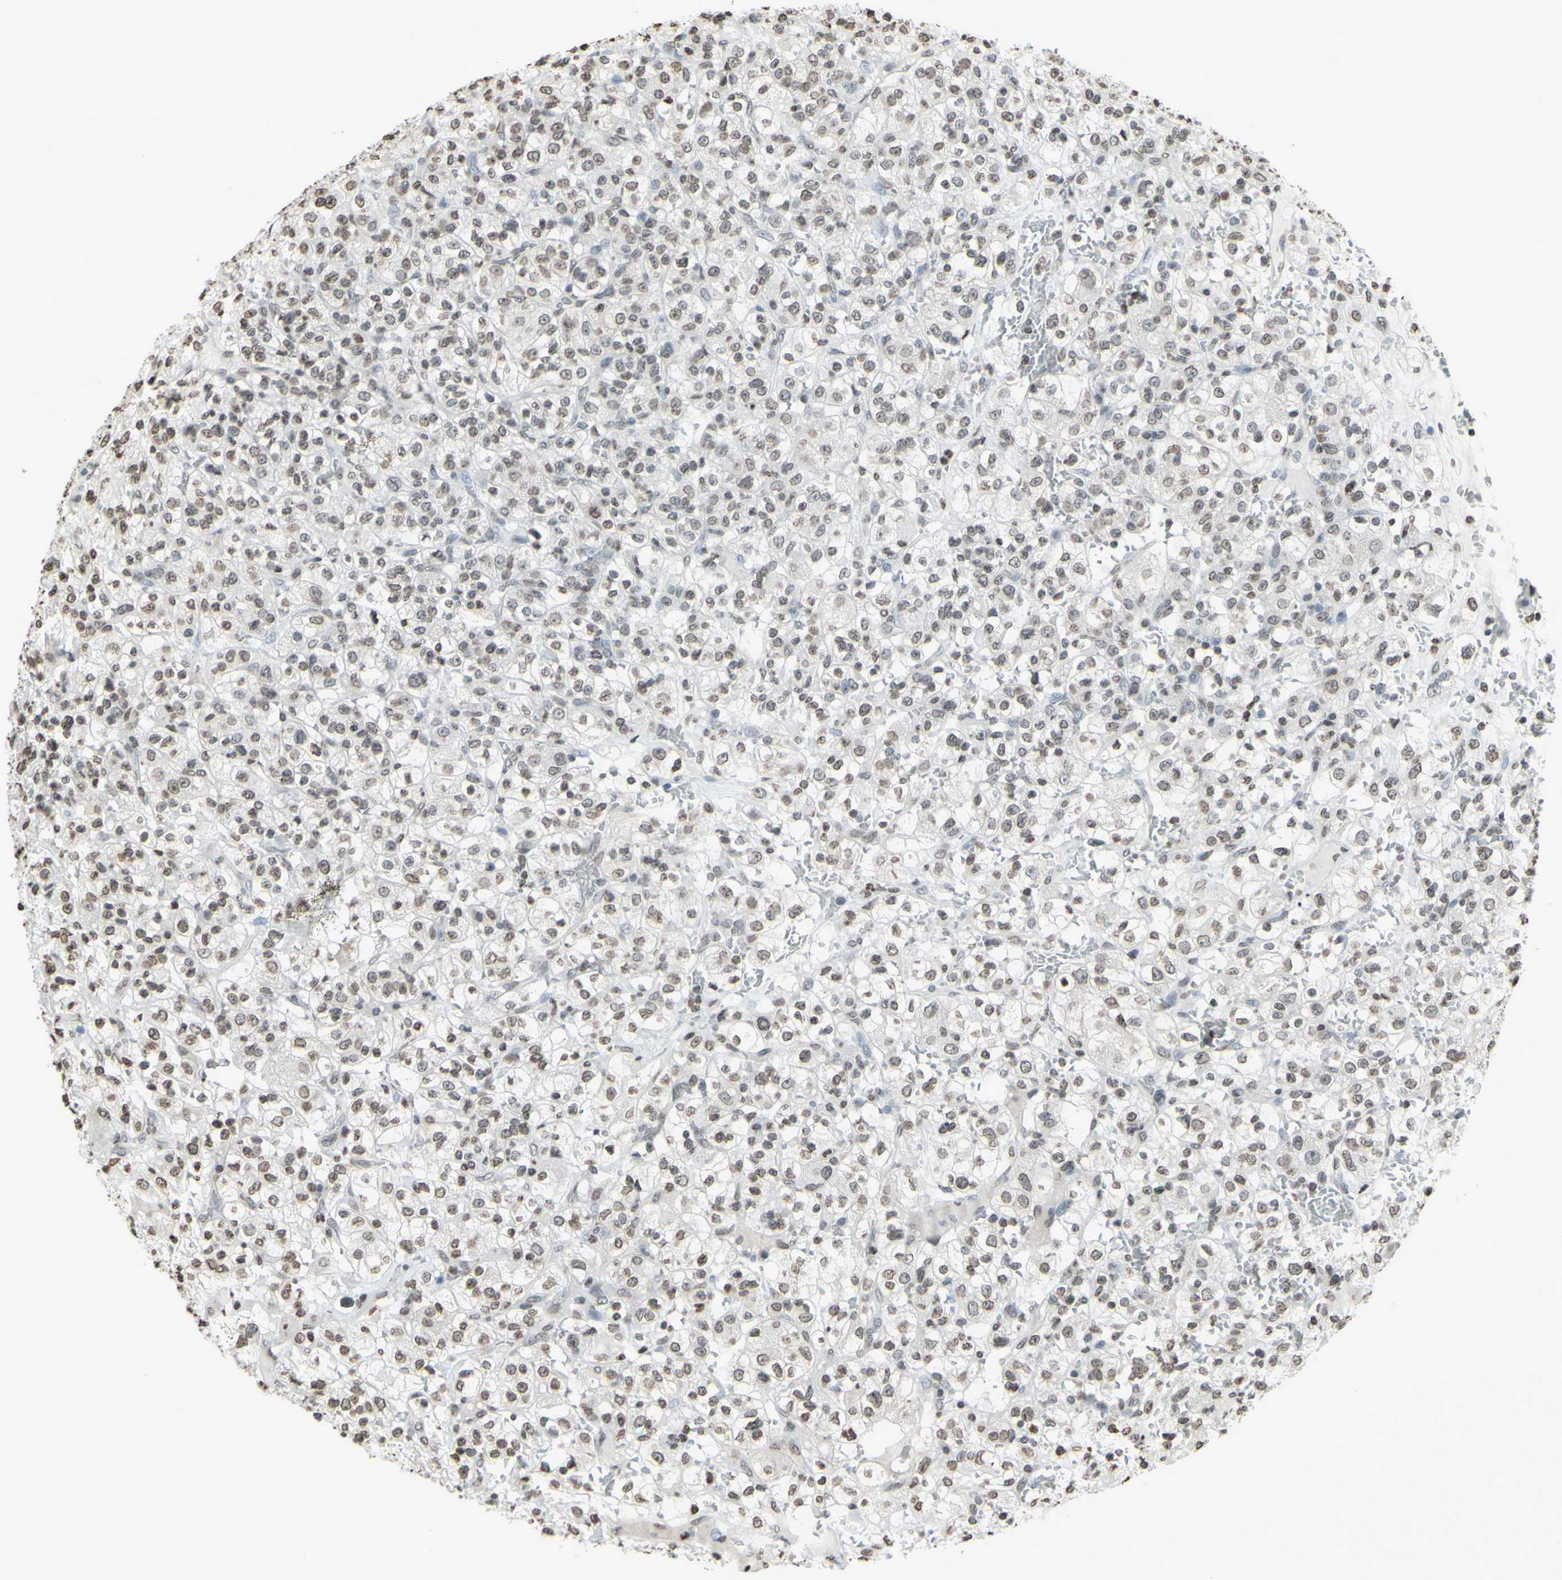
{"staining": {"intensity": "weak", "quantity": "25%-75%", "location": "nuclear"}, "tissue": "renal cancer", "cell_type": "Tumor cells", "image_type": "cancer", "snomed": [{"axis": "morphology", "description": "Normal tissue, NOS"}, {"axis": "morphology", "description": "Adenocarcinoma, NOS"}, {"axis": "topography", "description": "Kidney"}], "caption": "Immunohistochemistry (IHC) of human renal cancer displays low levels of weak nuclear positivity in approximately 25%-75% of tumor cells.", "gene": "CD79B", "patient": {"sex": "female", "age": 72}}